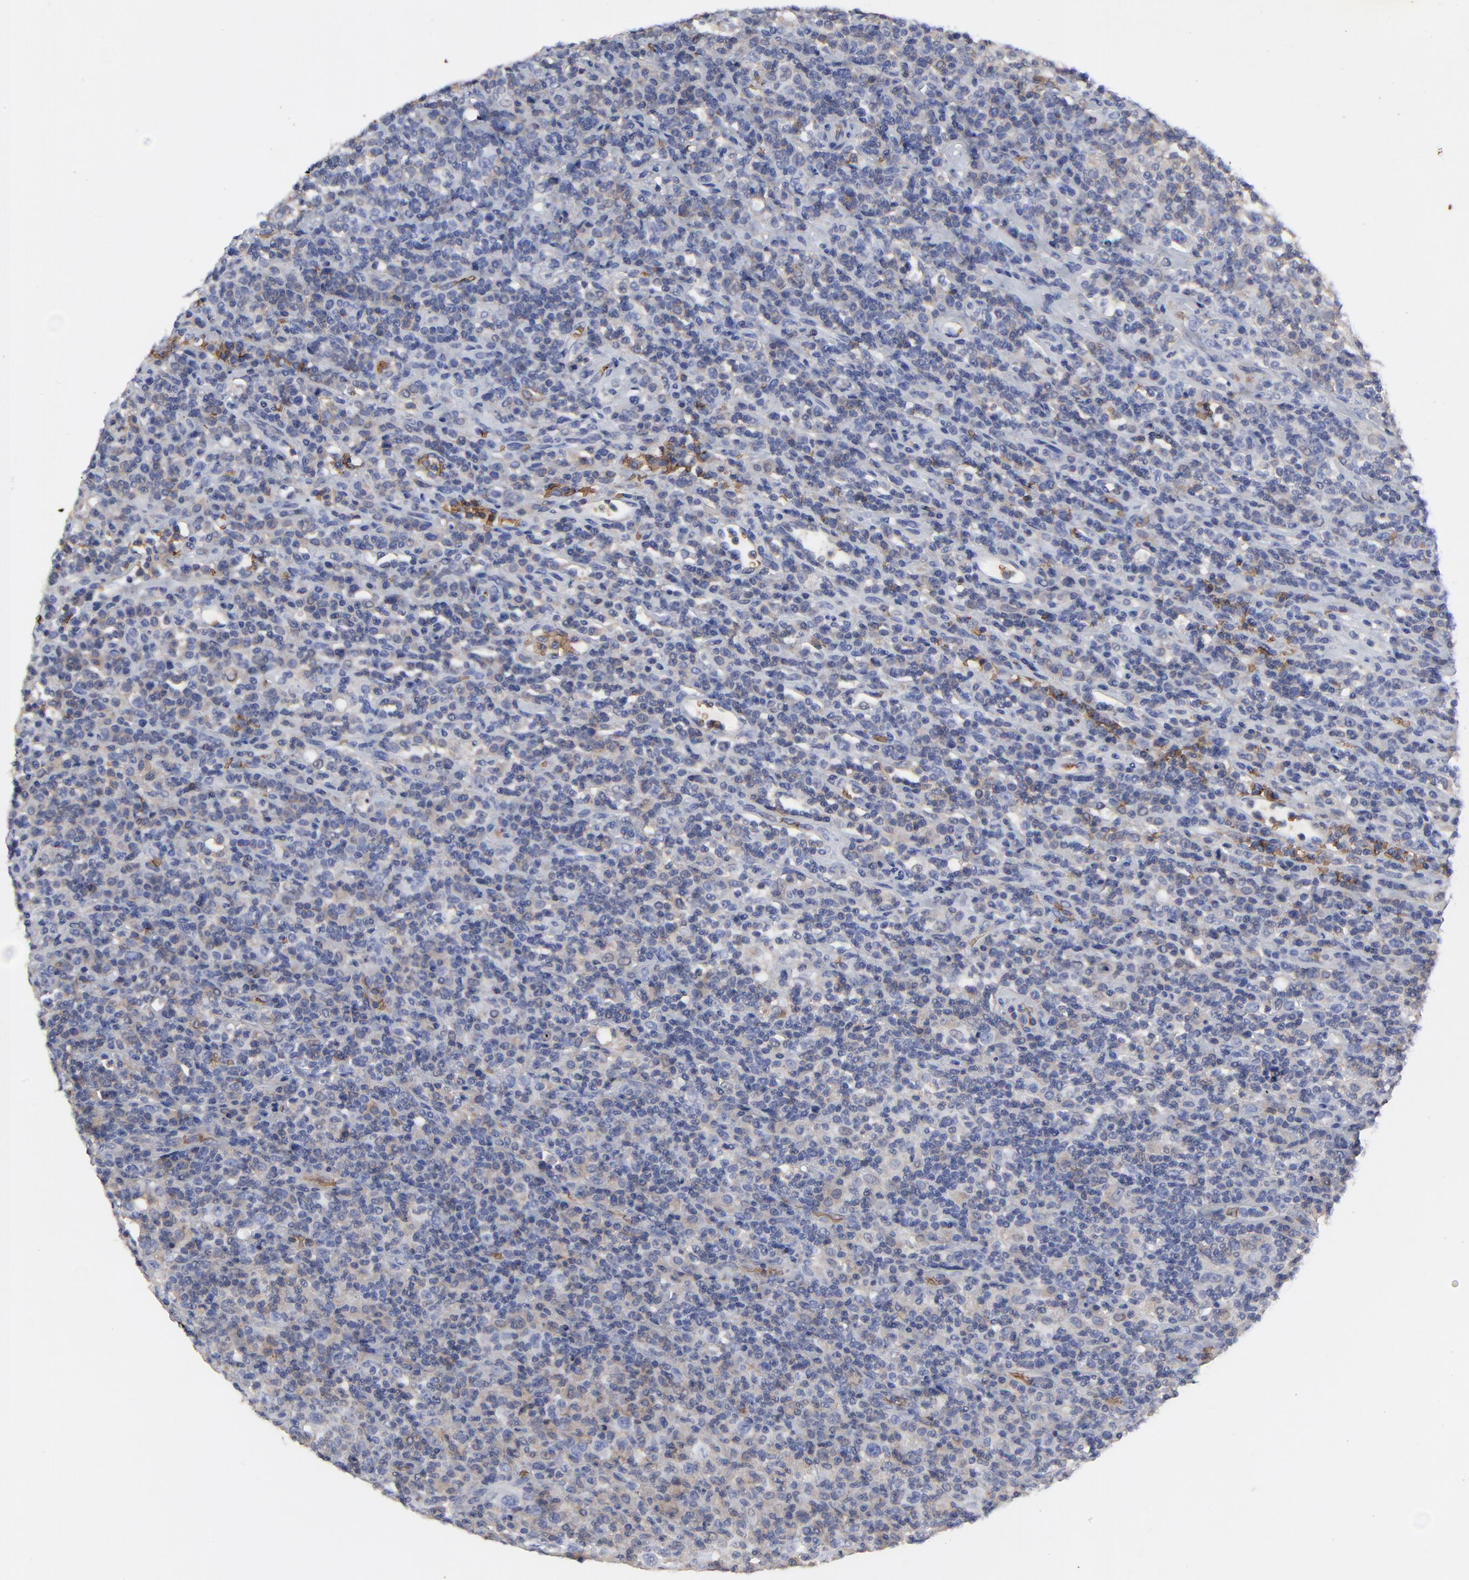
{"staining": {"intensity": "negative", "quantity": "none", "location": "none"}, "tissue": "lymphoma", "cell_type": "Tumor cells", "image_type": "cancer", "snomed": [{"axis": "morphology", "description": "Hodgkin's disease, NOS"}, {"axis": "topography", "description": "Lymph node"}], "caption": "Immunohistochemical staining of human lymphoma shows no significant positivity in tumor cells.", "gene": "PAG1", "patient": {"sex": "male", "age": 65}}